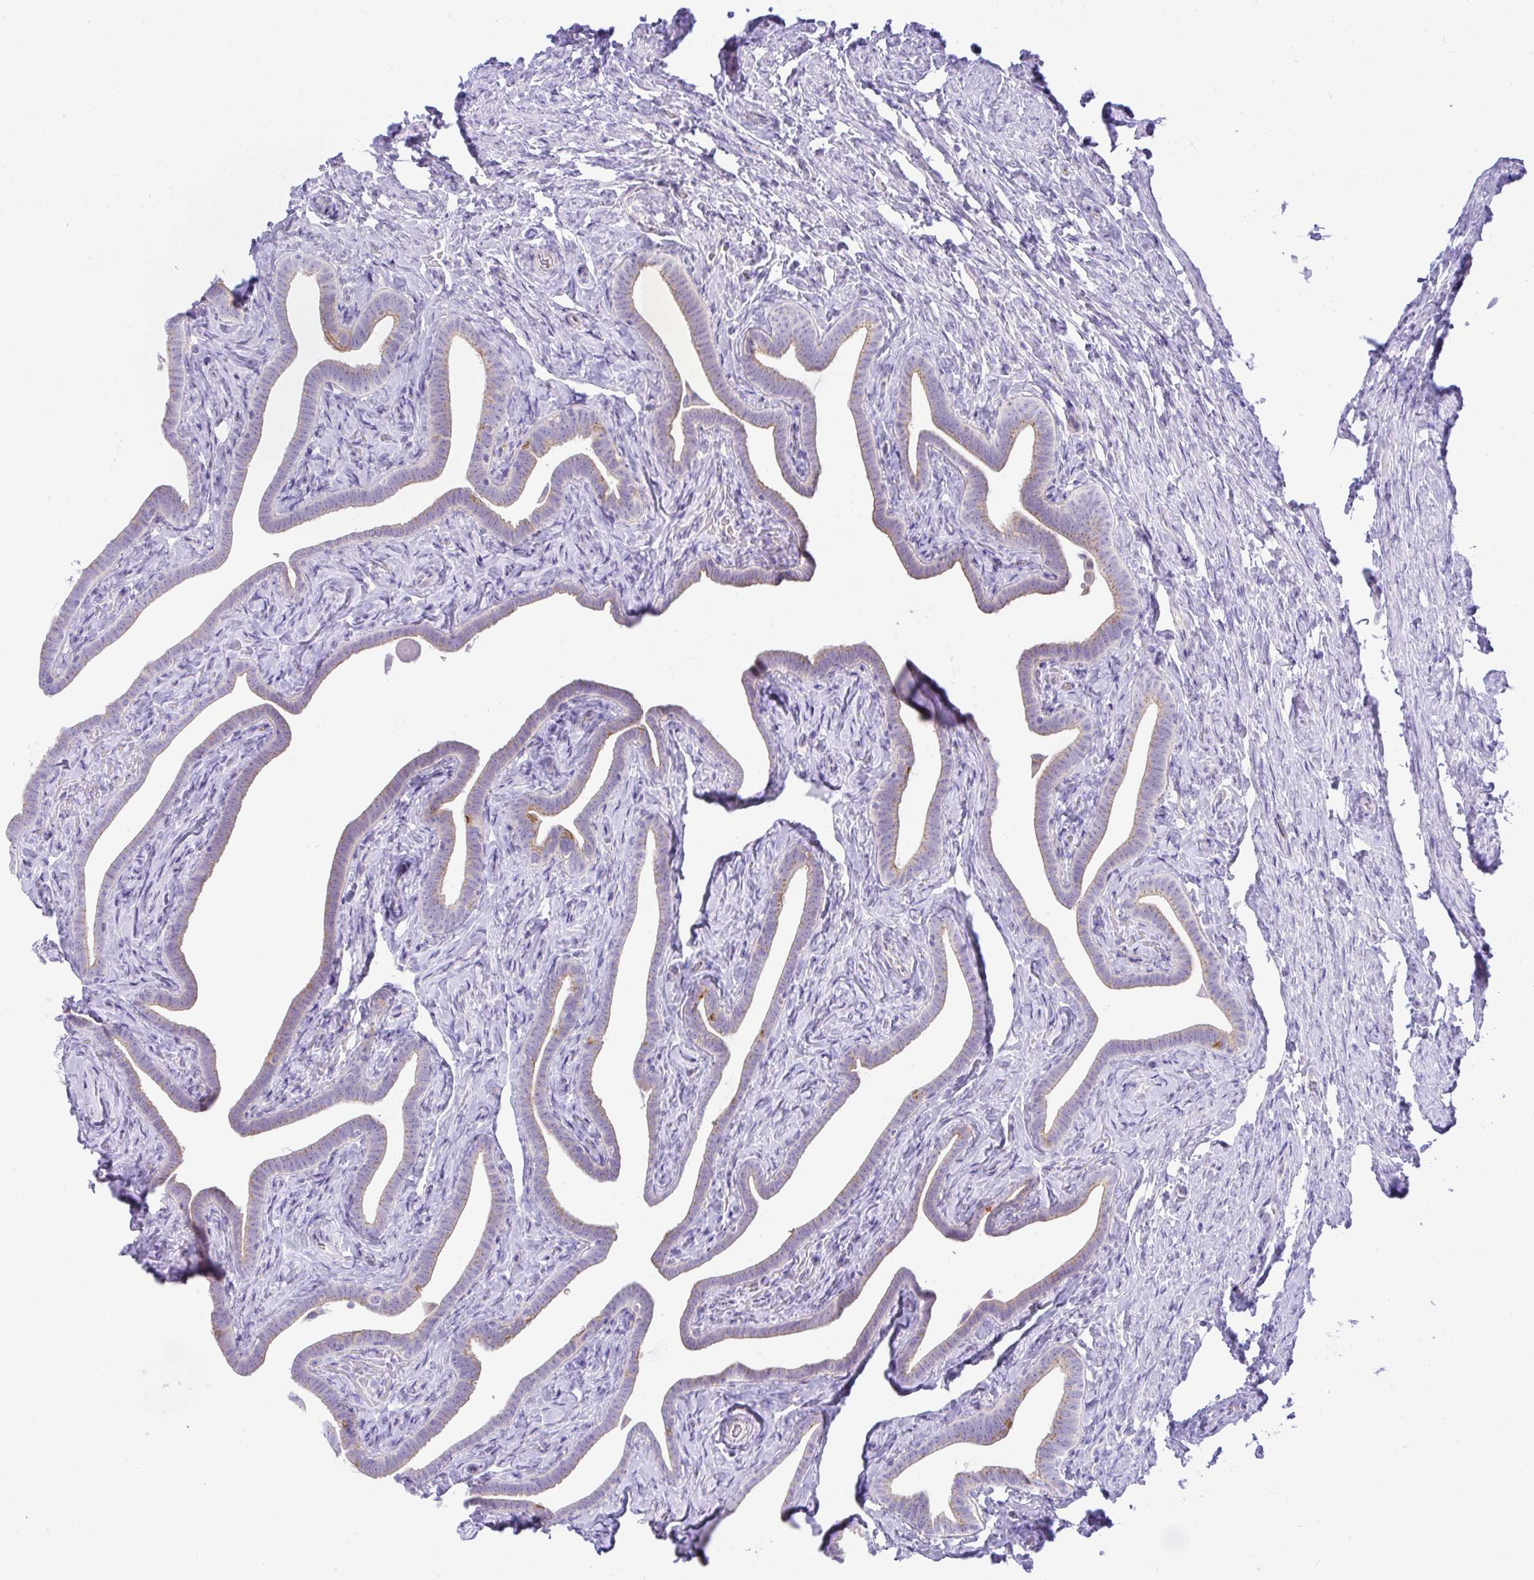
{"staining": {"intensity": "weak", "quantity": "25%-75%", "location": "cytoplasmic/membranous"}, "tissue": "fallopian tube", "cell_type": "Glandular cells", "image_type": "normal", "snomed": [{"axis": "morphology", "description": "Normal tissue, NOS"}, {"axis": "topography", "description": "Fallopian tube"}], "caption": "This histopathology image displays immunohistochemistry (IHC) staining of benign human fallopian tube, with low weak cytoplasmic/membranous staining in about 25%-75% of glandular cells.", "gene": "FAM177A1", "patient": {"sex": "female", "age": 69}}